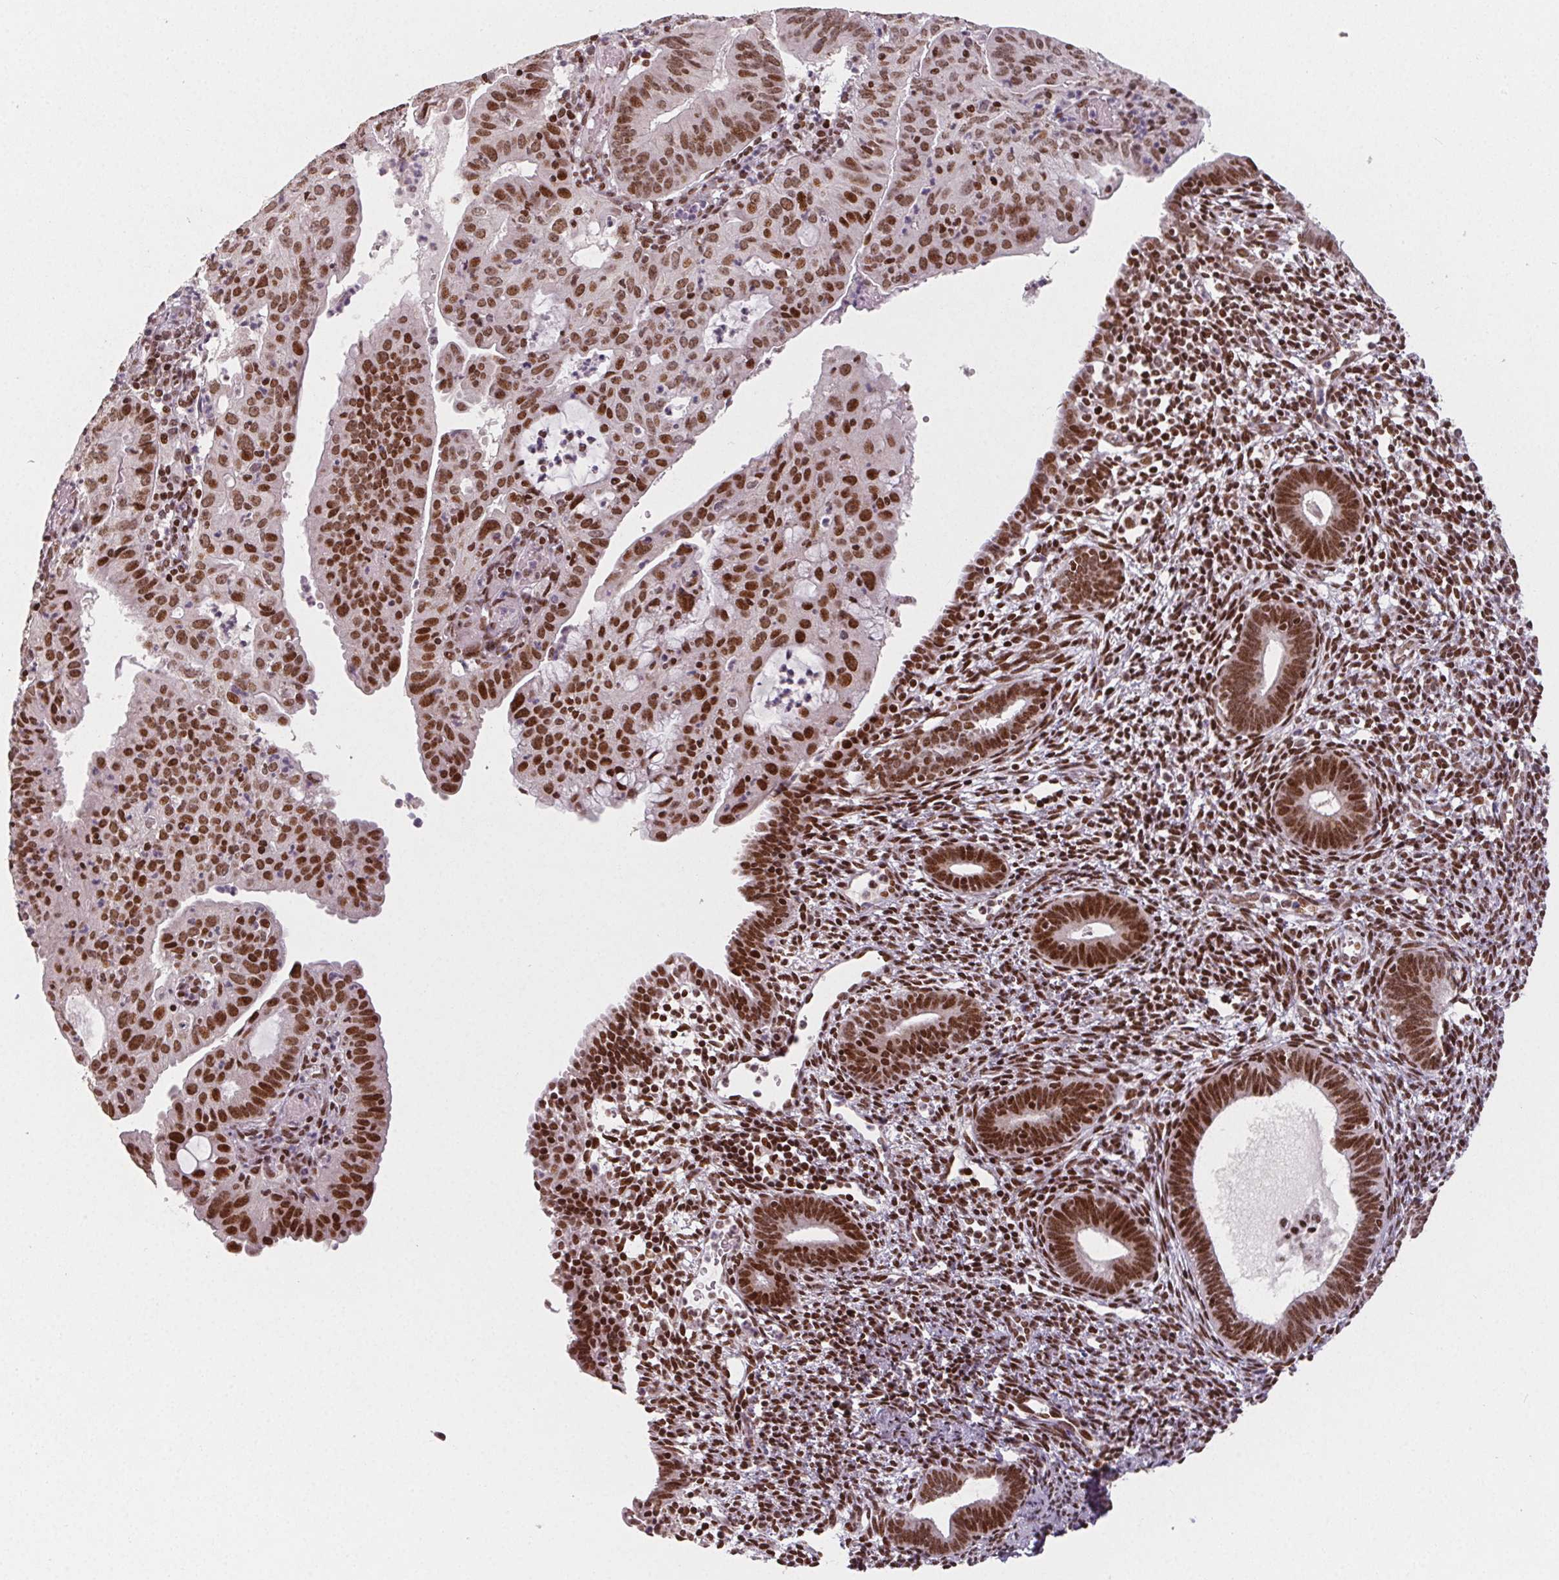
{"staining": {"intensity": "strong", "quantity": ">75%", "location": "nuclear"}, "tissue": "endometrial cancer", "cell_type": "Tumor cells", "image_type": "cancer", "snomed": [{"axis": "morphology", "description": "Adenocarcinoma, NOS"}, {"axis": "topography", "description": "Endometrium"}], "caption": "This histopathology image displays endometrial cancer (adenocarcinoma) stained with IHC to label a protein in brown. The nuclear of tumor cells show strong positivity for the protein. Nuclei are counter-stained blue.", "gene": "KMT2A", "patient": {"sex": "female", "age": 60}}